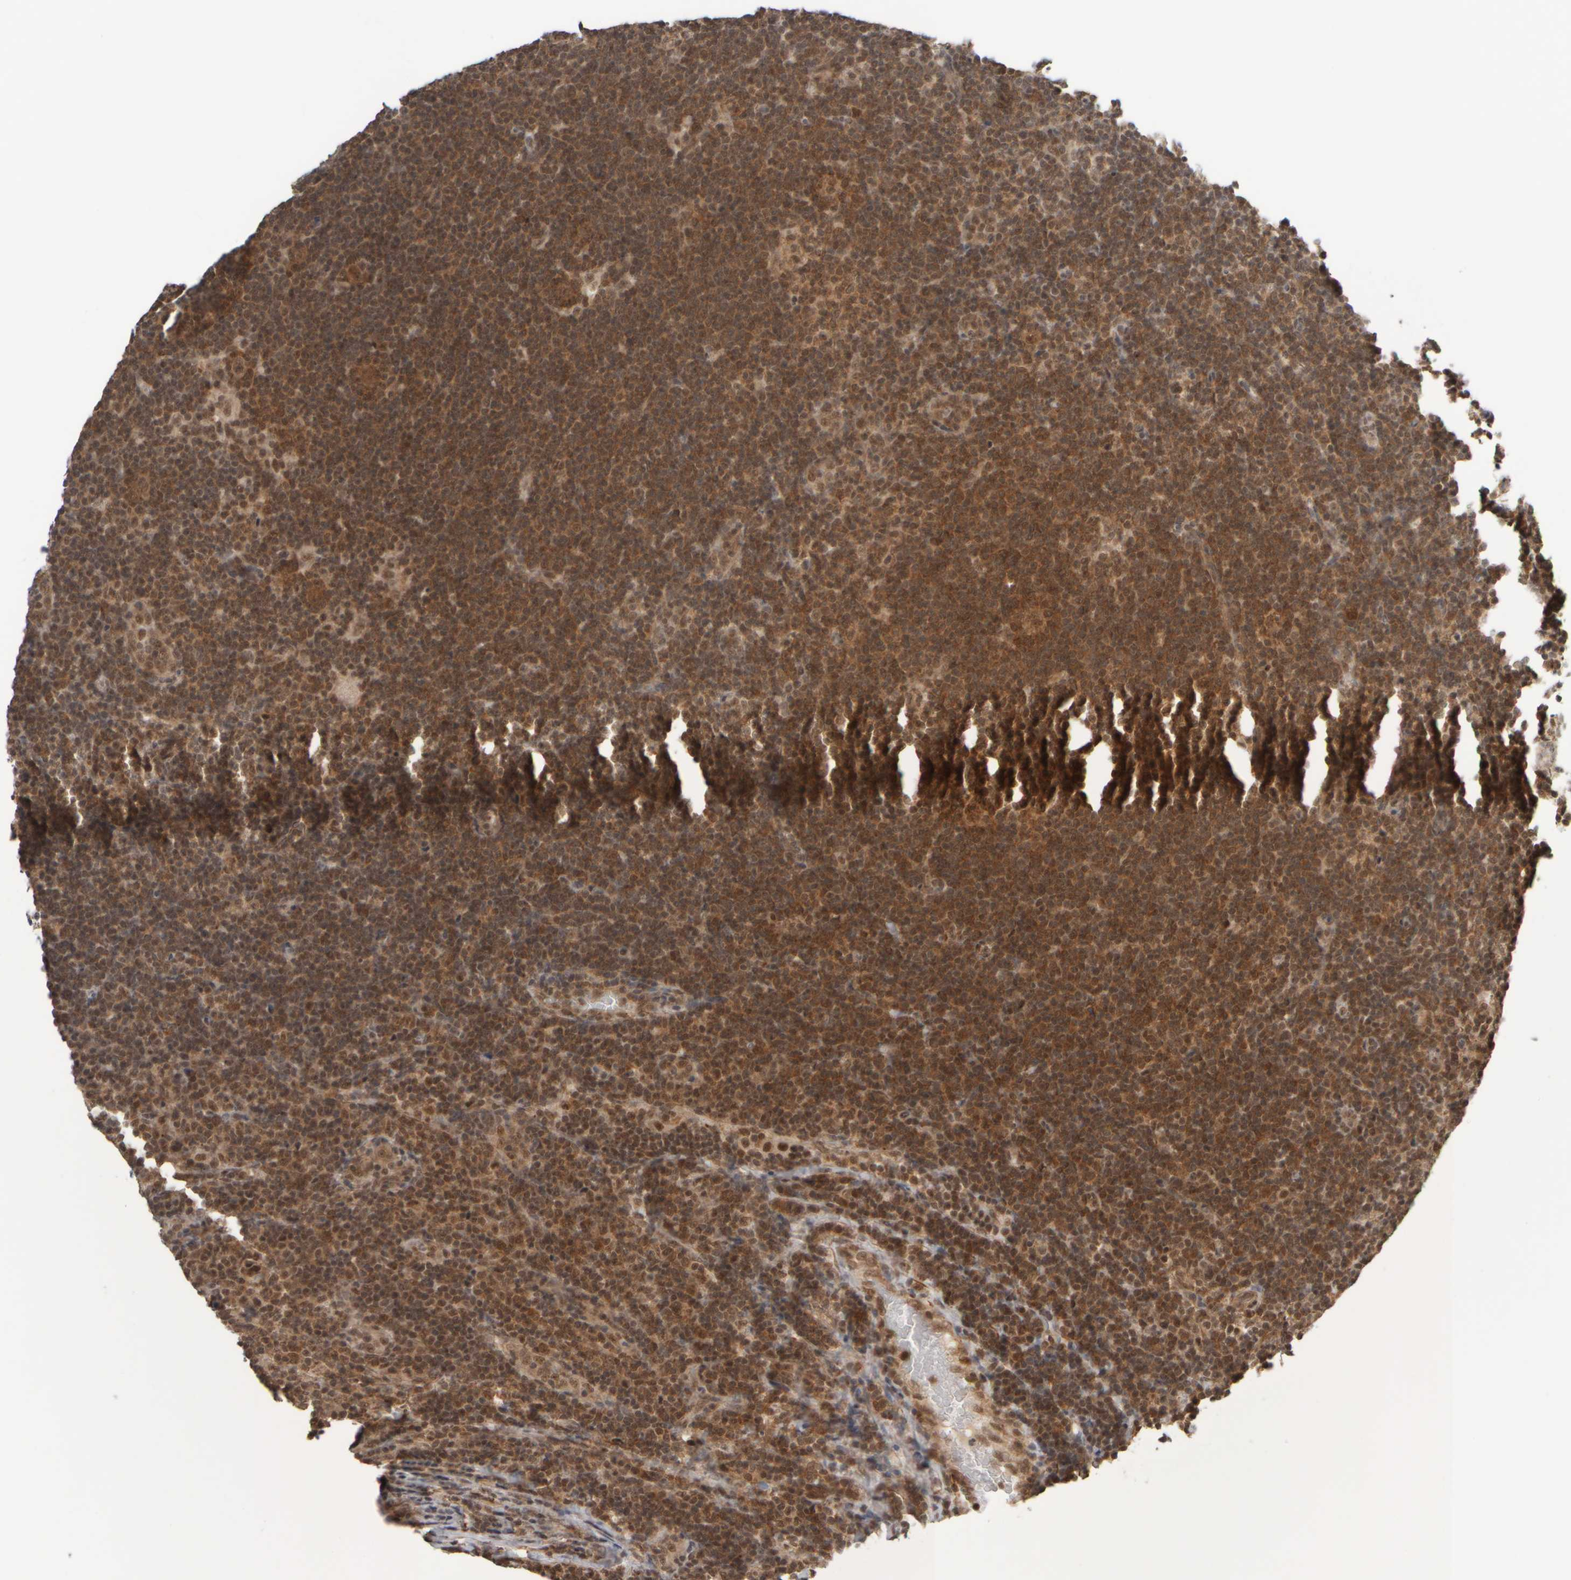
{"staining": {"intensity": "moderate", "quantity": ">75%", "location": "cytoplasmic/membranous,nuclear"}, "tissue": "lymphoma", "cell_type": "Tumor cells", "image_type": "cancer", "snomed": [{"axis": "morphology", "description": "Hodgkin's disease, NOS"}, {"axis": "topography", "description": "Lymph node"}], "caption": "Immunohistochemical staining of human lymphoma shows medium levels of moderate cytoplasmic/membranous and nuclear protein staining in about >75% of tumor cells.", "gene": "SYNRG", "patient": {"sex": "female", "age": 57}}